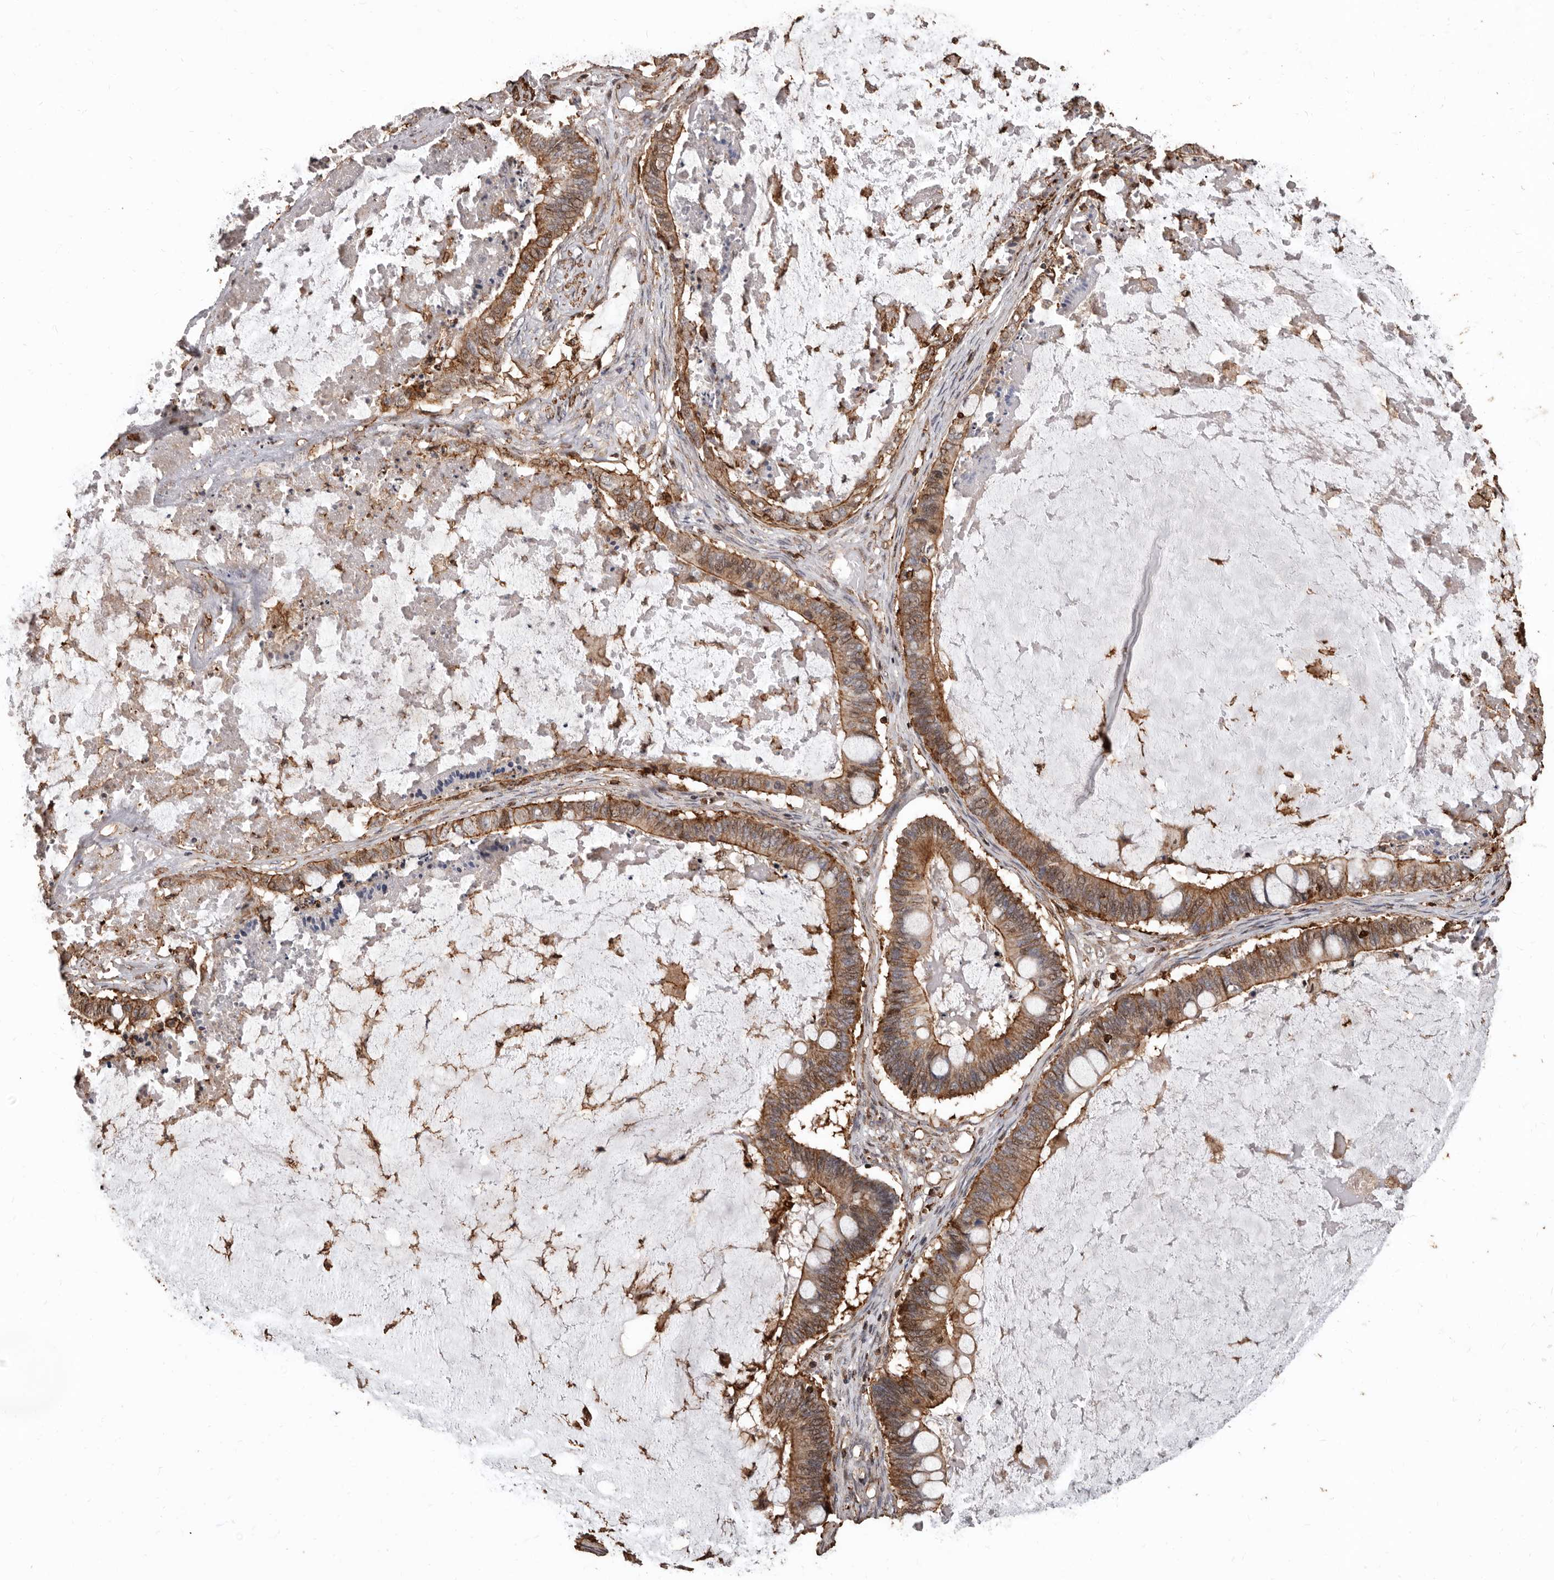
{"staining": {"intensity": "moderate", "quantity": ">75%", "location": "cytoplasmic/membranous"}, "tissue": "ovarian cancer", "cell_type": "Tumor cells", "image_type": "cancer", "snomed": [{"axis": "morphology", "description": "Cystadenocarcinoma, mucinous, NOS"}, {"axis": "topography", "description": "Ovary"}], "caption": "IHC photomicrograph of neoplastic tissue: ovarian cancer (mucinous cystadenocarcinoma) stained using immunohistochemistry (IHC) exhibits medium levels of moderate protein expression localized specifically in the cytoplasmic/membranous of tumor cells, appearing as a cytoplasmic/membranous brown color.", "gene": "GSK3A", "patient": {"sex": "female", "age": 61}}